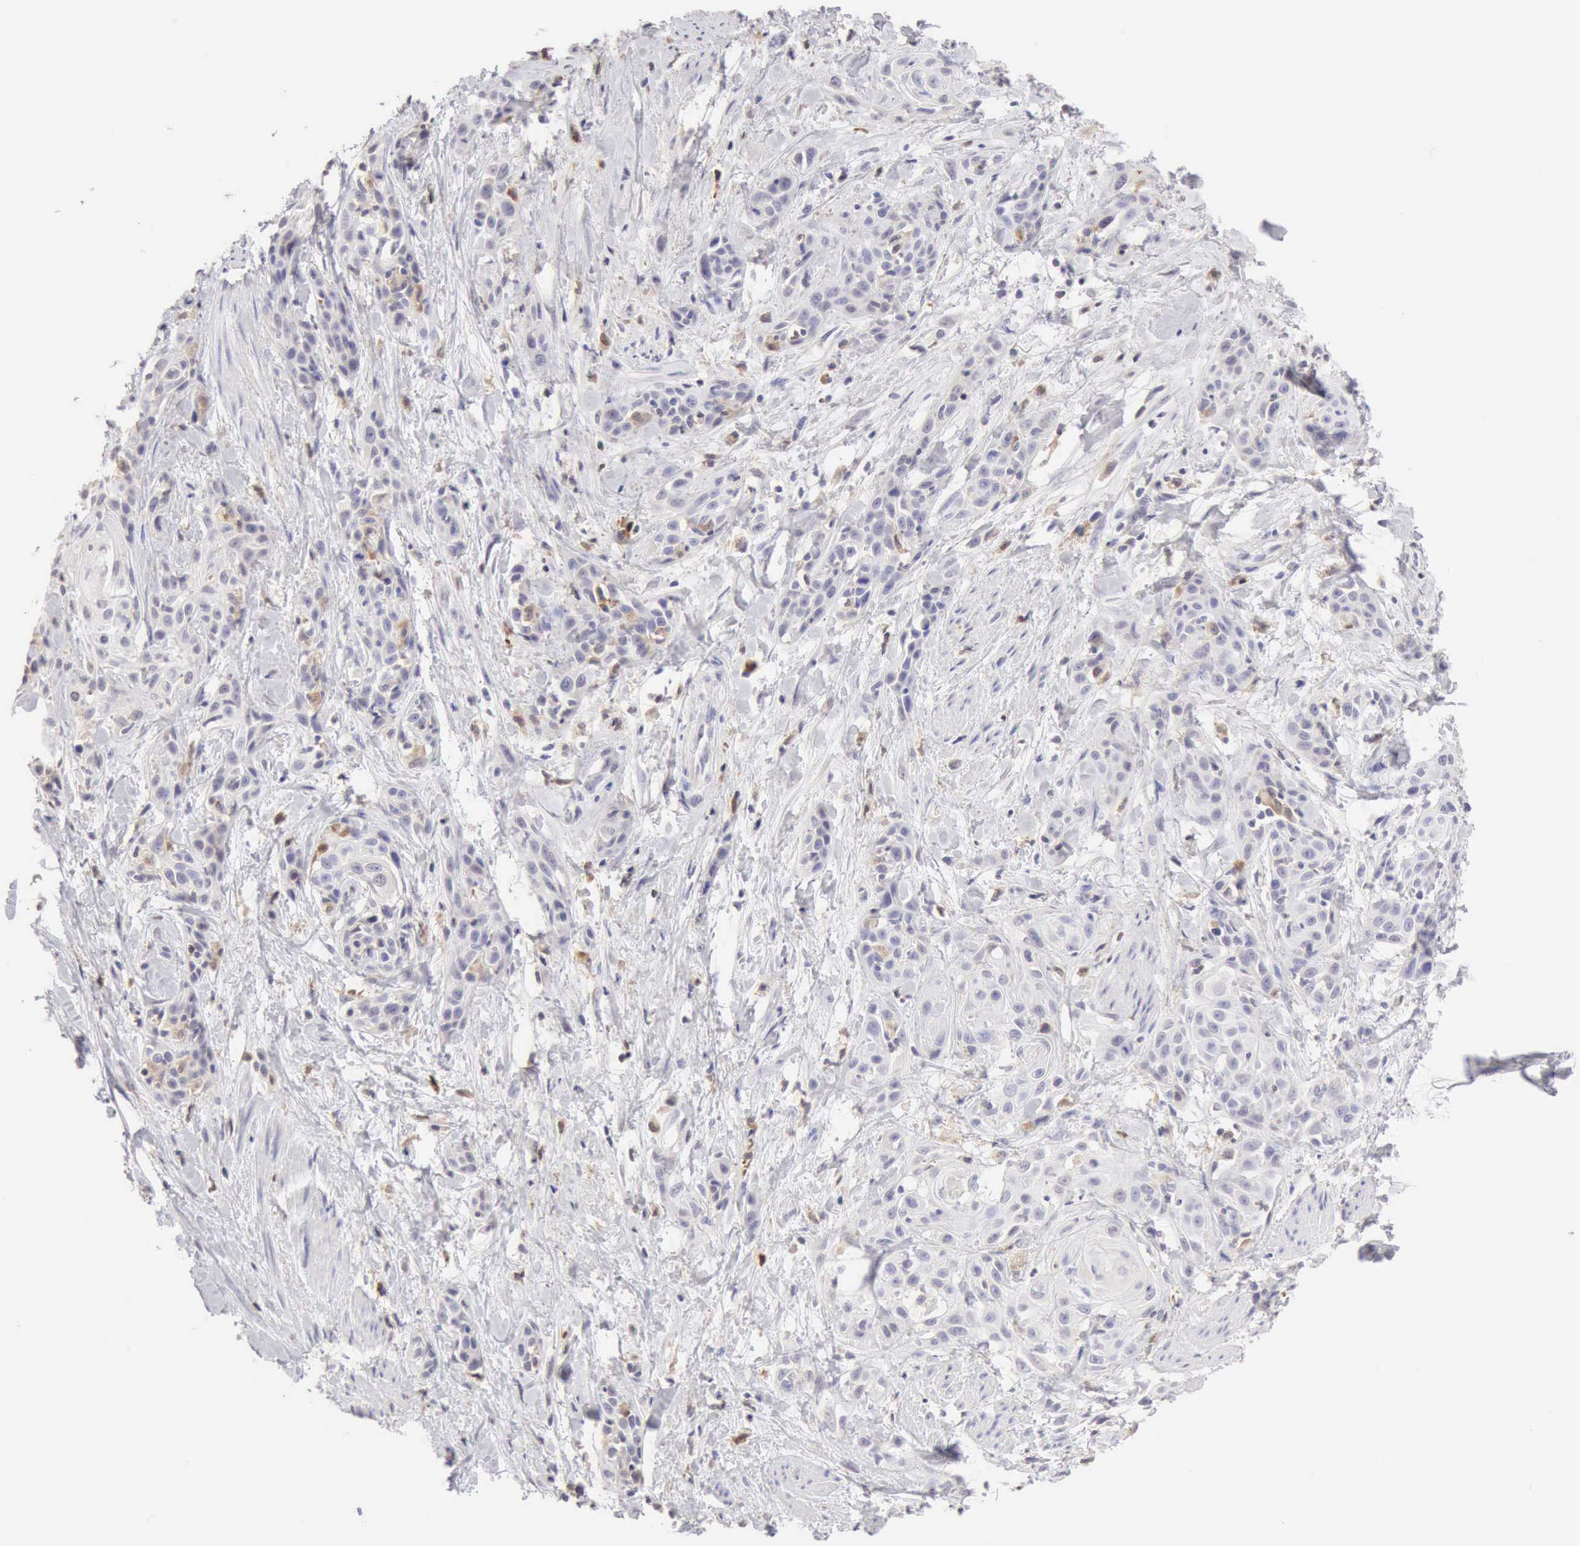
{"staining": {"intensity": "weak", "quantity": "<25%", "location": "cytoplasmic/membranous"}, "tissue": "skin cancer", "cell_type": "Tumor cells", "image_type": "cancer", "snomed": [{"axis": "morphology", "description": "Squamous cell carcinoma, NOS"}, {"axis": "topography", "description": "Skin"}, {"axis": "topography", "description": "Anal"}], "caption": "This is a photomicrograph of immunohistochemistry (IHC) staining of skin cancer, which shows no positivity in tumor cells.", "gene": "RNASE1", "patient": {"sex": "male", "age": 64}}